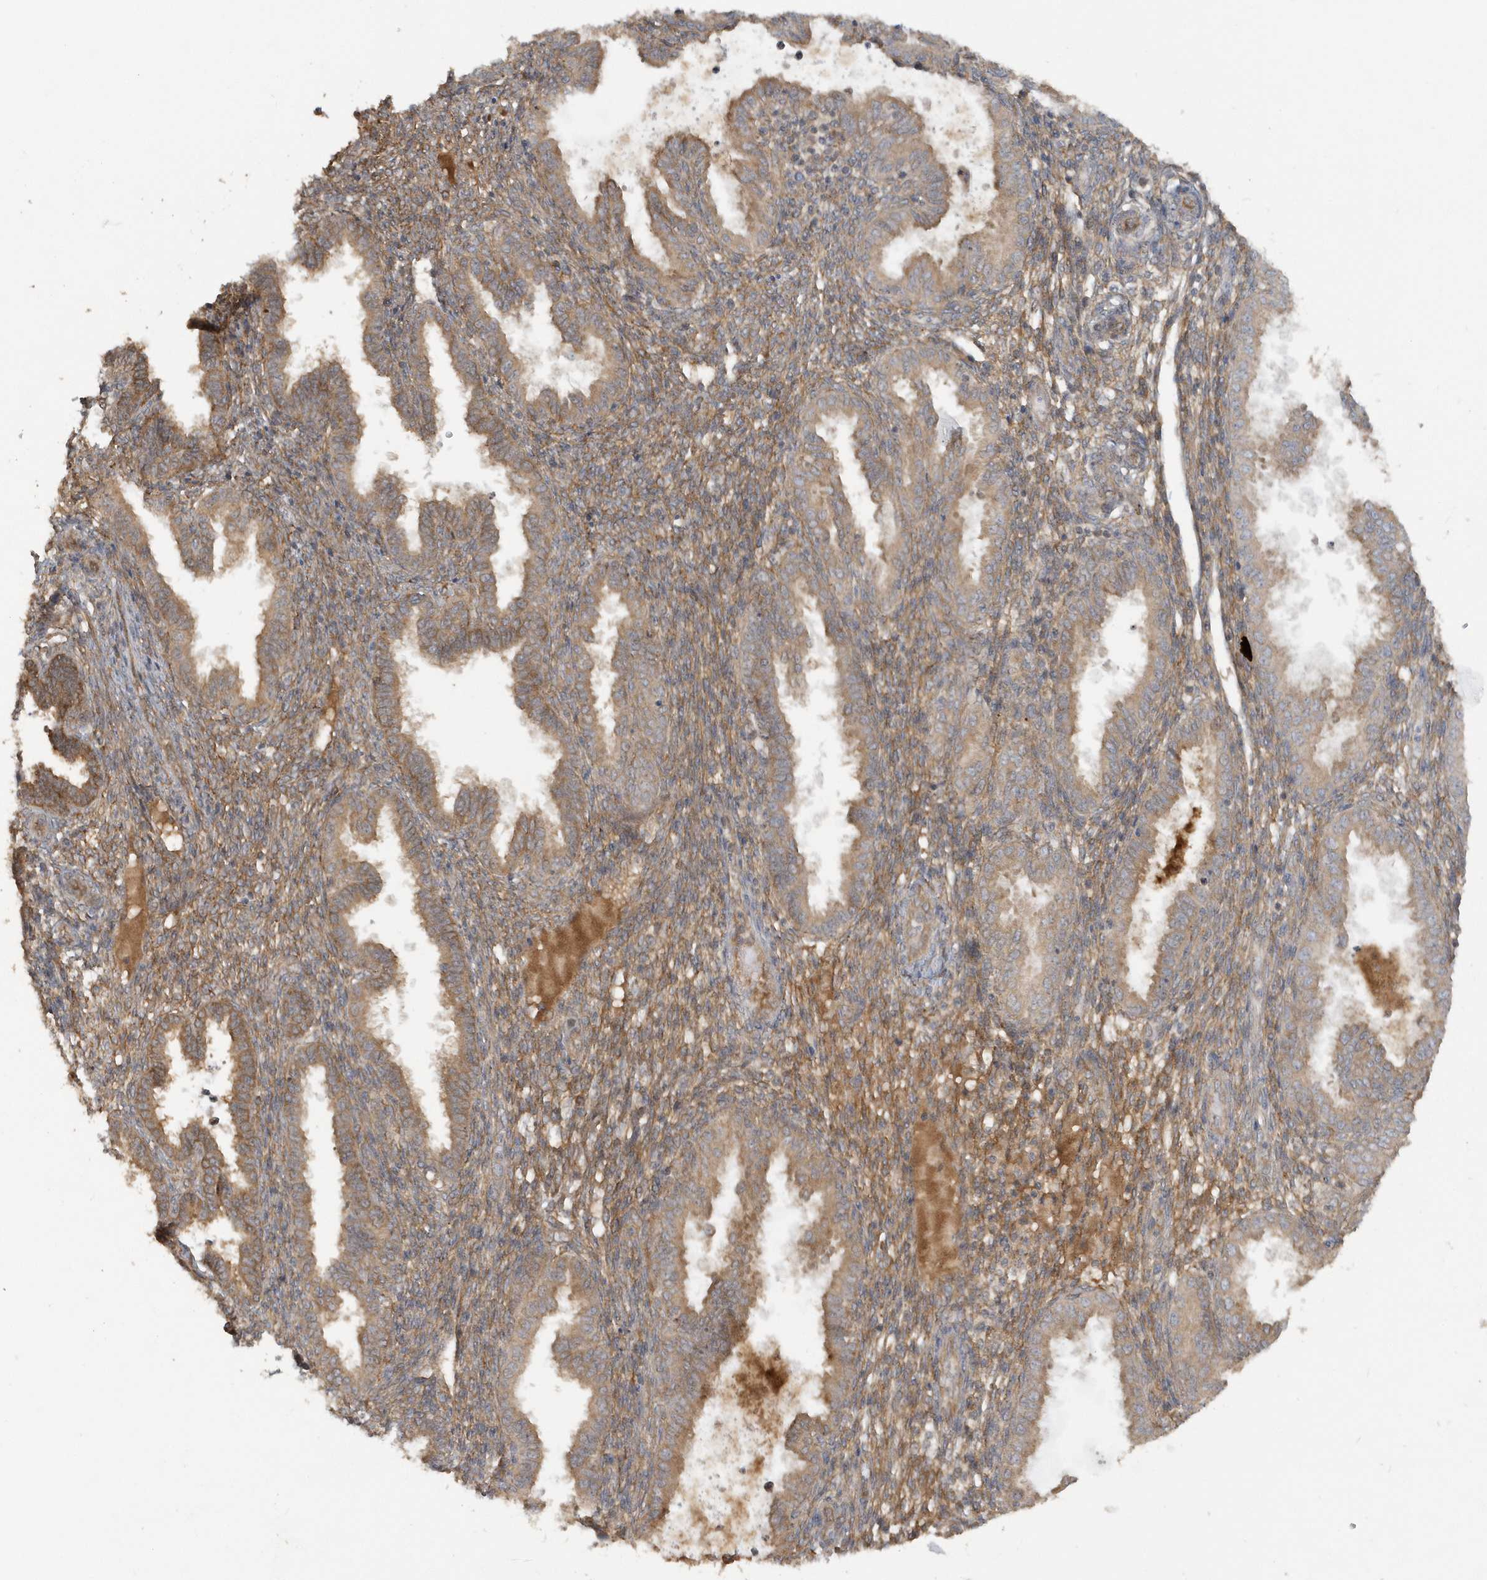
{"staining": {"intensity": "moderate", "quantity": ">75%", "location": "cytoplasmic/membranous"}, "tissue": "endometrium", "cell_type": "Cells in endometrial stroma", "image_type": "normal", "snomed": [{"axis": "morphology", "description": "Normal tissue, NOS"}, {"axis": "topography", "description": "Endometrium"}], "caption": "The immunohistochemical stain shows moderate cytoplasmic/membranous positivity in cells in endometrial stroma of unremarkable endometrium. The protein of interest is shown in brown color, while the nuclei are stained blue.", "gene": "STIM2", "patient": {"sex": "female", "age": 33}}